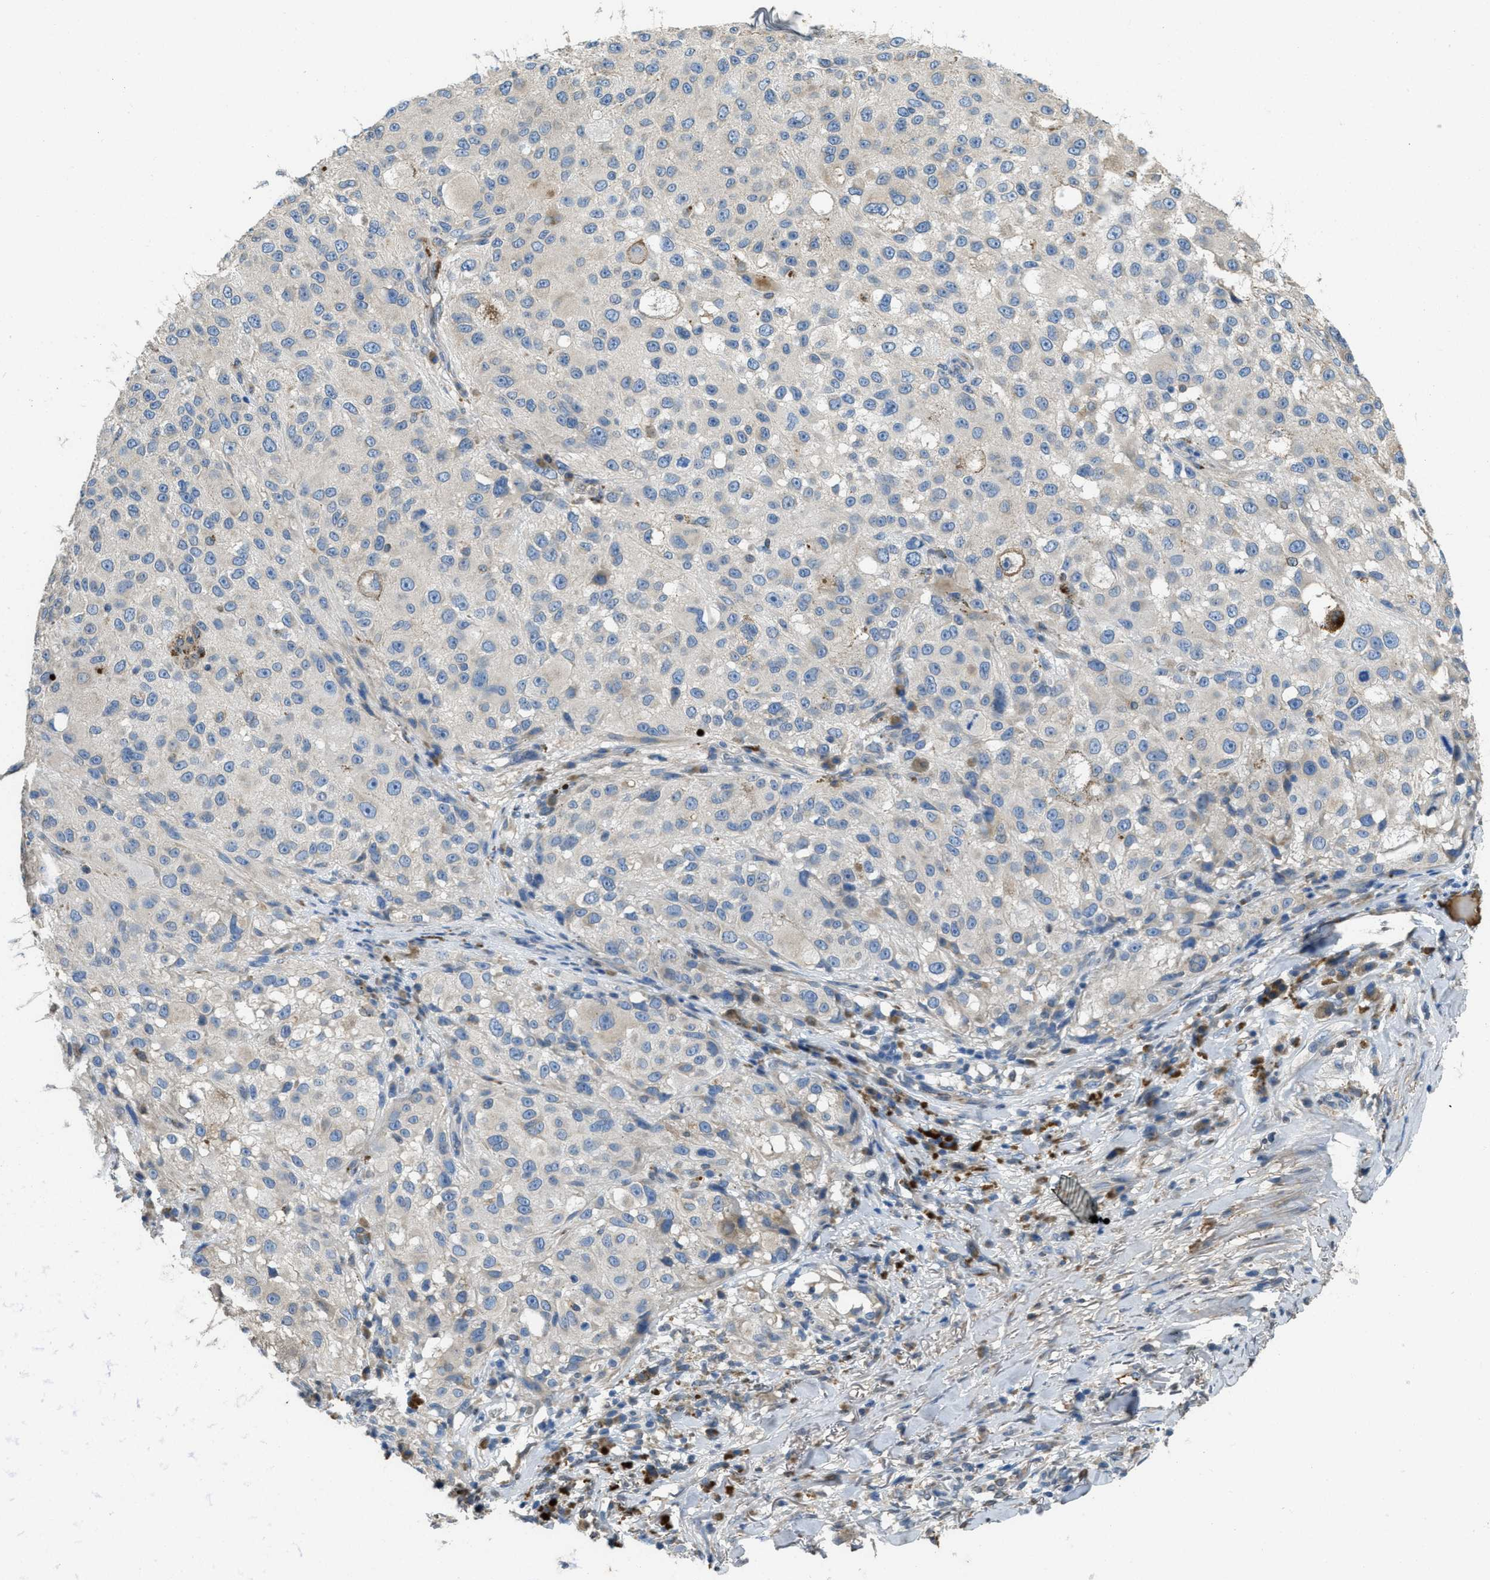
{"staining": {"intensity": "negative", "quantity": "none", "location": "none"}, "tissue": "melanoma", "cell_type": "Tumor cells", "image_type": "cancer", "snomed": [{"axis": "morphology", "description": "Necrosis, NOS"}, {"axis": "morphology", "description": "Malignant melanoma, NOS"}, {"axis": "topography", "description": "Skin"}], "caption": "Immunohistochemistry photomicrograph of neoplastic tissue: malignant melanoma stained with DAB (3,3'-diaminobenzidine) exhibits no significant protein expression in tumor cells. Nuclei are stained in blue.", "gene": "MPDU1", "patient": {"sex": "female", "age": 87}}